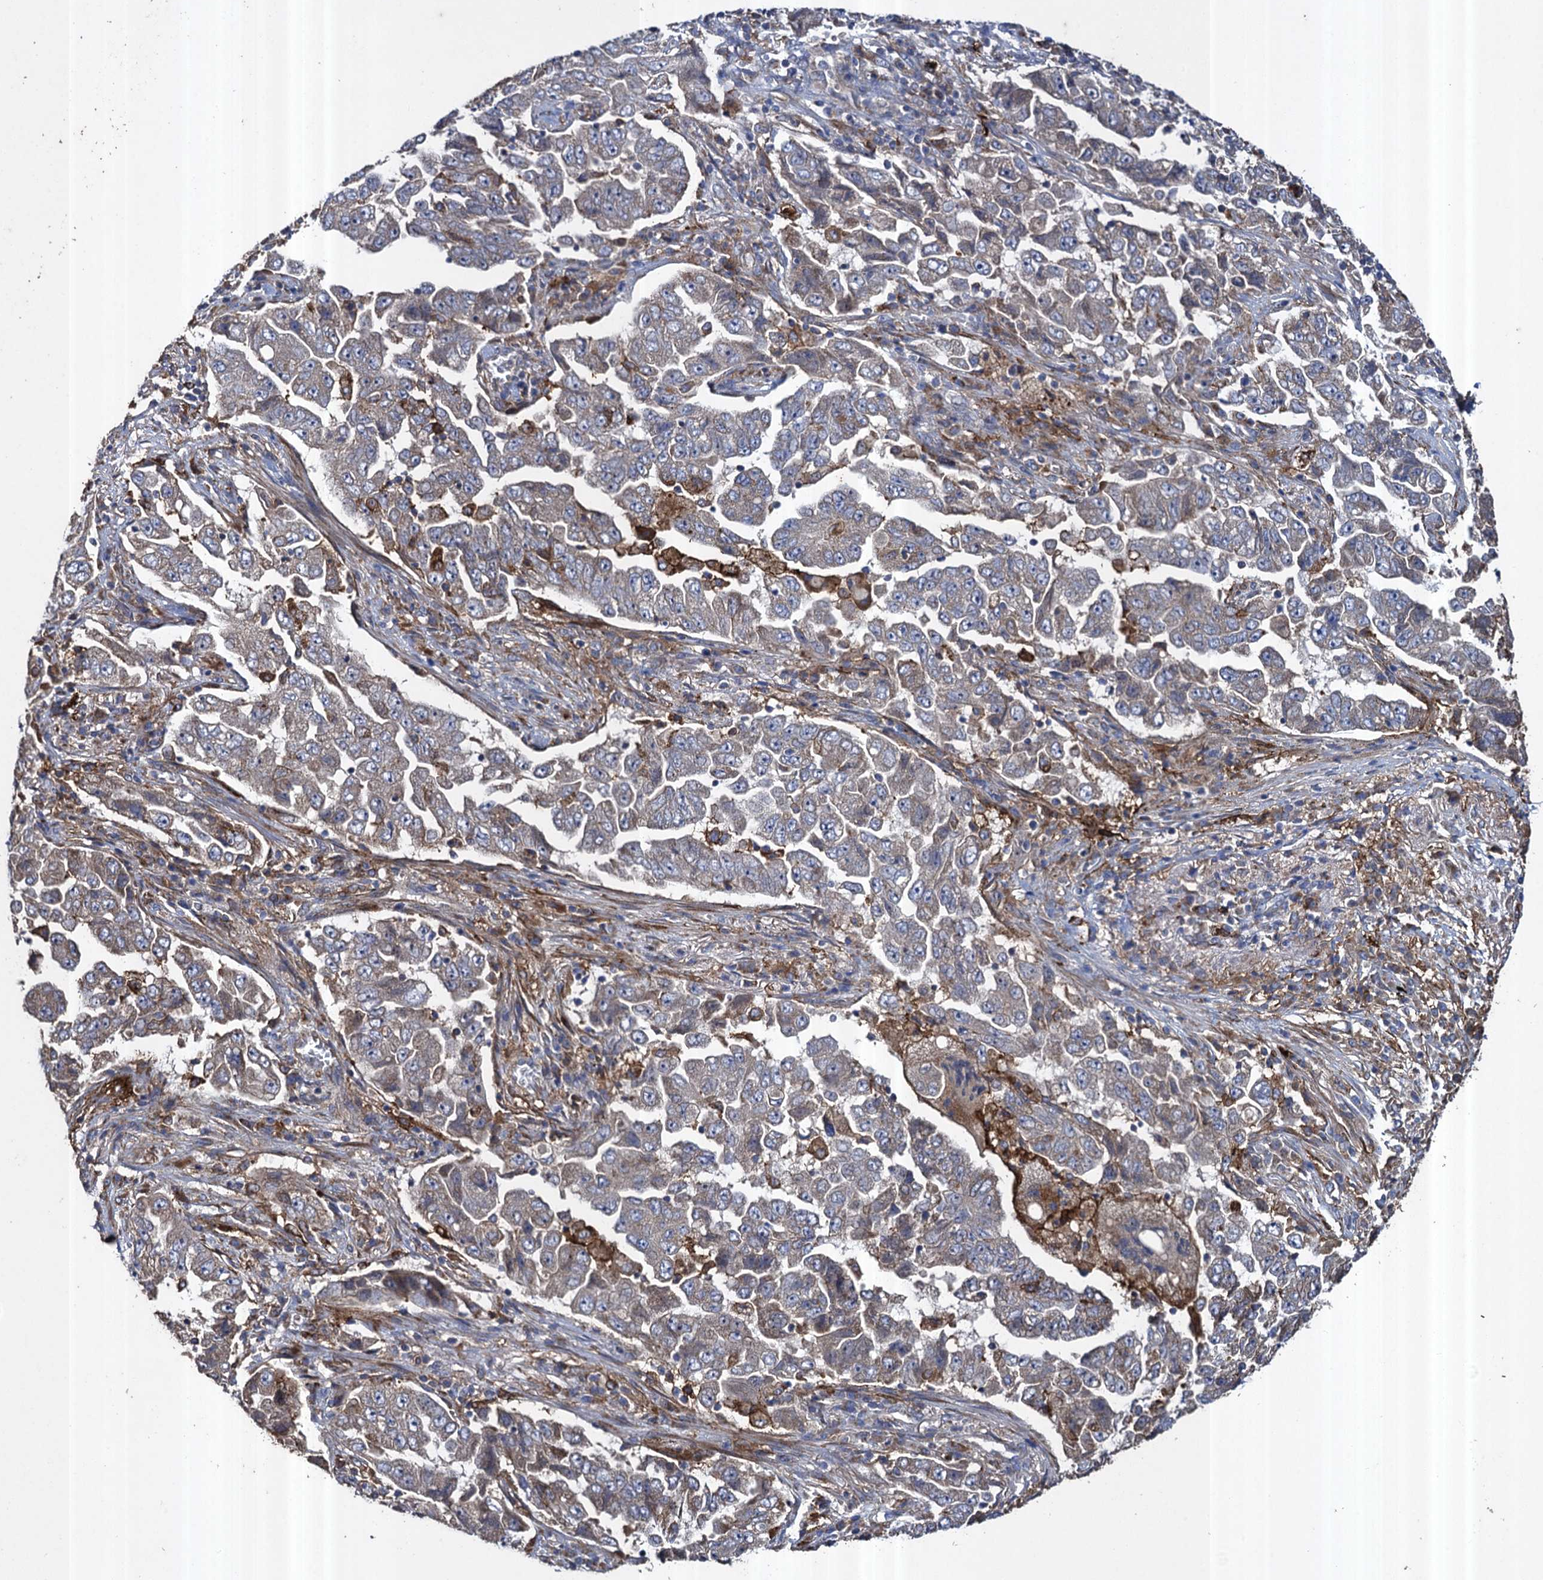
{"staining": {"intensity": "weak", "quantity": "25%-75%", "location": "cytoplasmic/membranous"}, "tissue": "lung cancer", "cell_type": "Tumor cells", "image_type": "cancer", "snomed": [{"axis": "morphology", "description": "Adenocarcinoma, NOS"}, {"axis": "topography", "description": "Lung"}], "caption": "Adenocarcinoma (lung) tissue exhibits weak cytoplasmic/membranous positivity in about 25%-75% of tumor cells", "gene": "TXNDC11", "patient": {"sex": "female", "age": 51}}